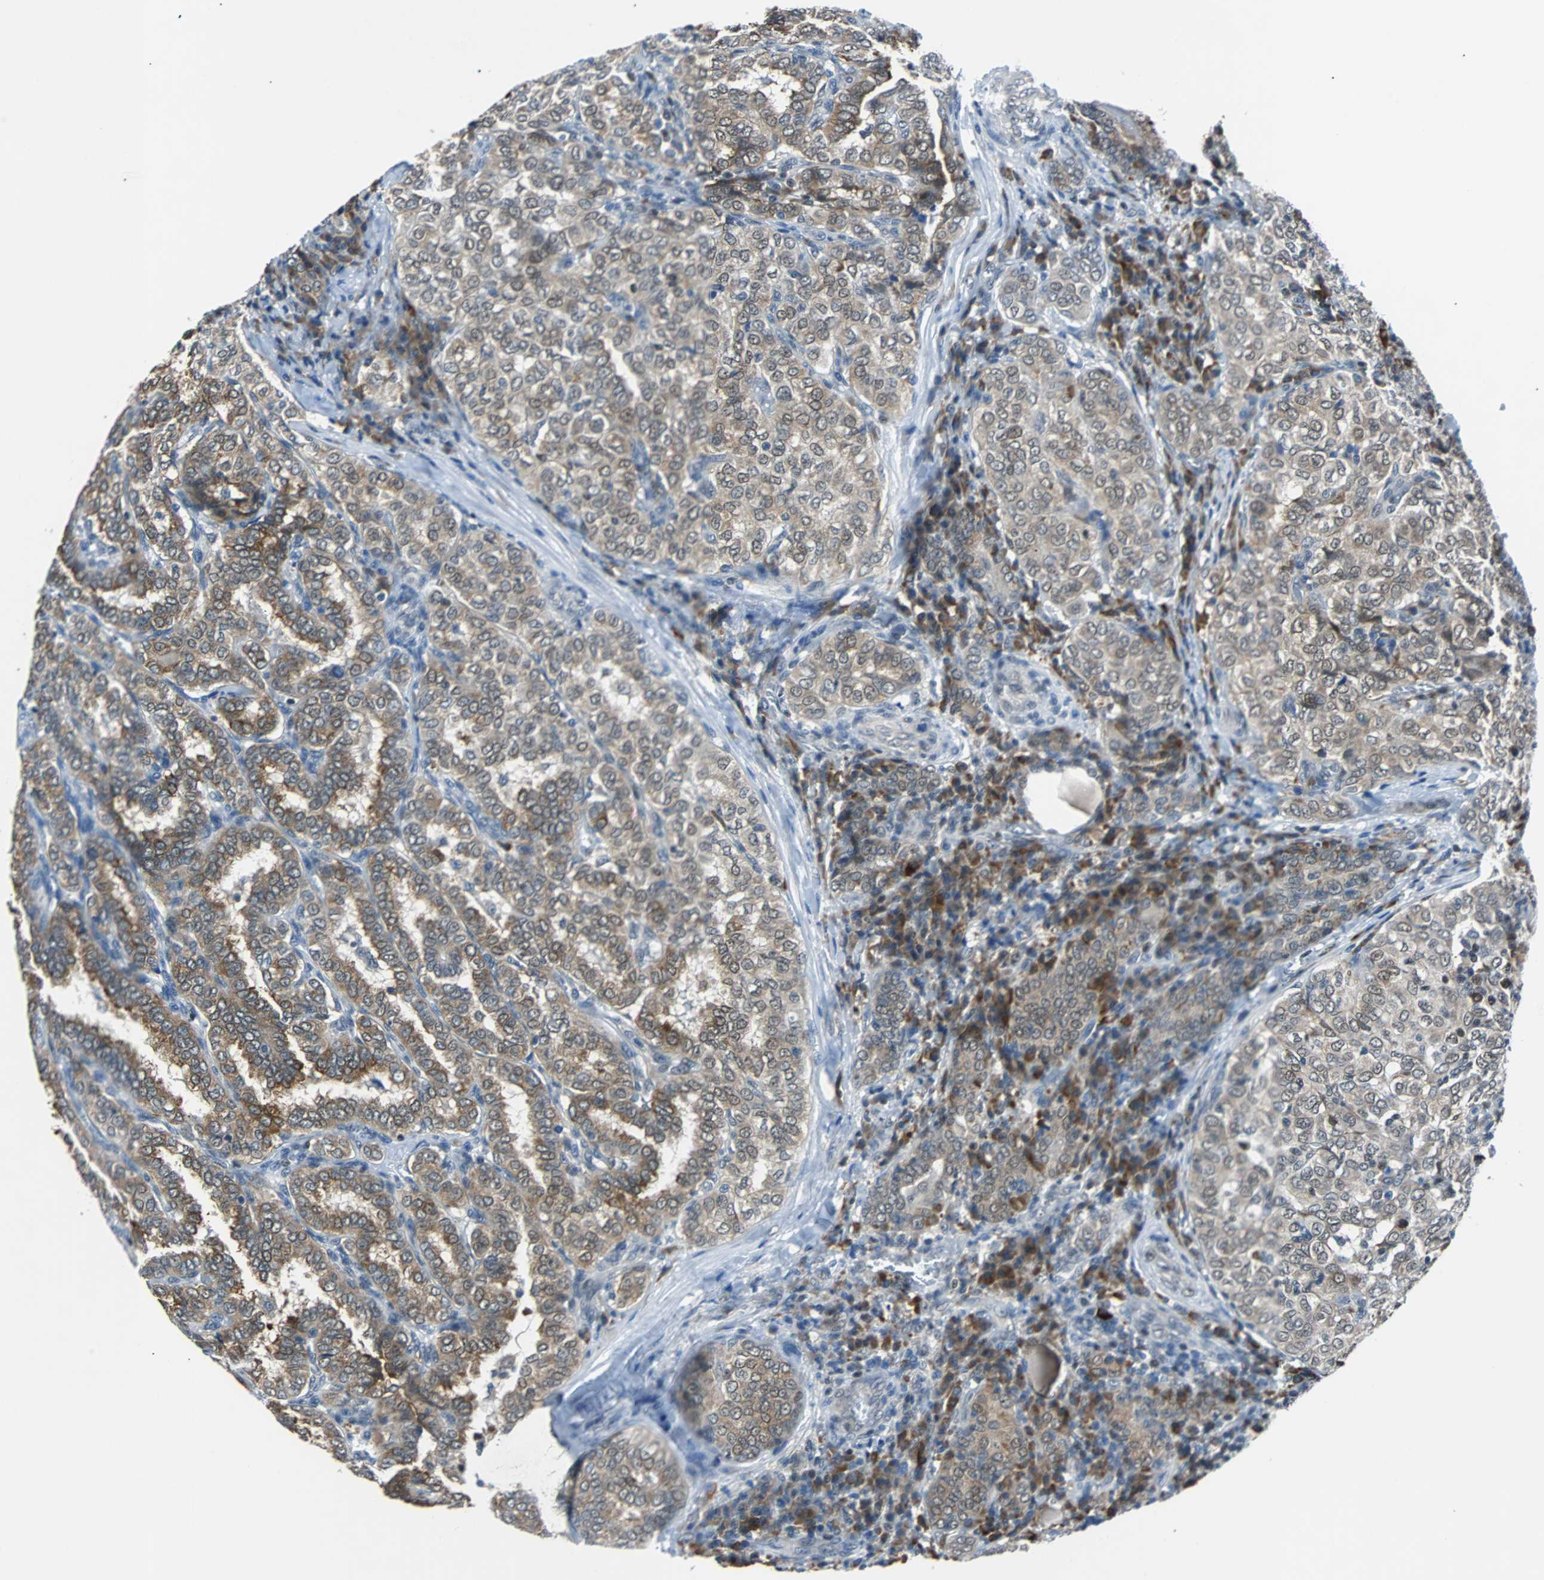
{"staining": {"intensity": "moderate", "quantity": "25%-75%", "location": "cytoplasmic/membranous"}, "tissue": "thyroid cancer", "cell_type": "Tumor cells", "image_type": "cancer", "snomed": [{"axis": "morphology", "description": "Papillary adenocarcinoma, NOS"}, {"axis": "topography", "description": "Thyroid gland"}], "caption": "Protein positivity by immunohistochemistry (IHC) displays moderate cytoplasmic/membranous positivity in about 25%-75% of tumor cells in thyroid cancer (papillary adenocarcinoma). The protein of interest is shown in brown color, while the nuclei are stained blue.", "gene": "USP28", "patient": {"sex": "female", "age": 30}}